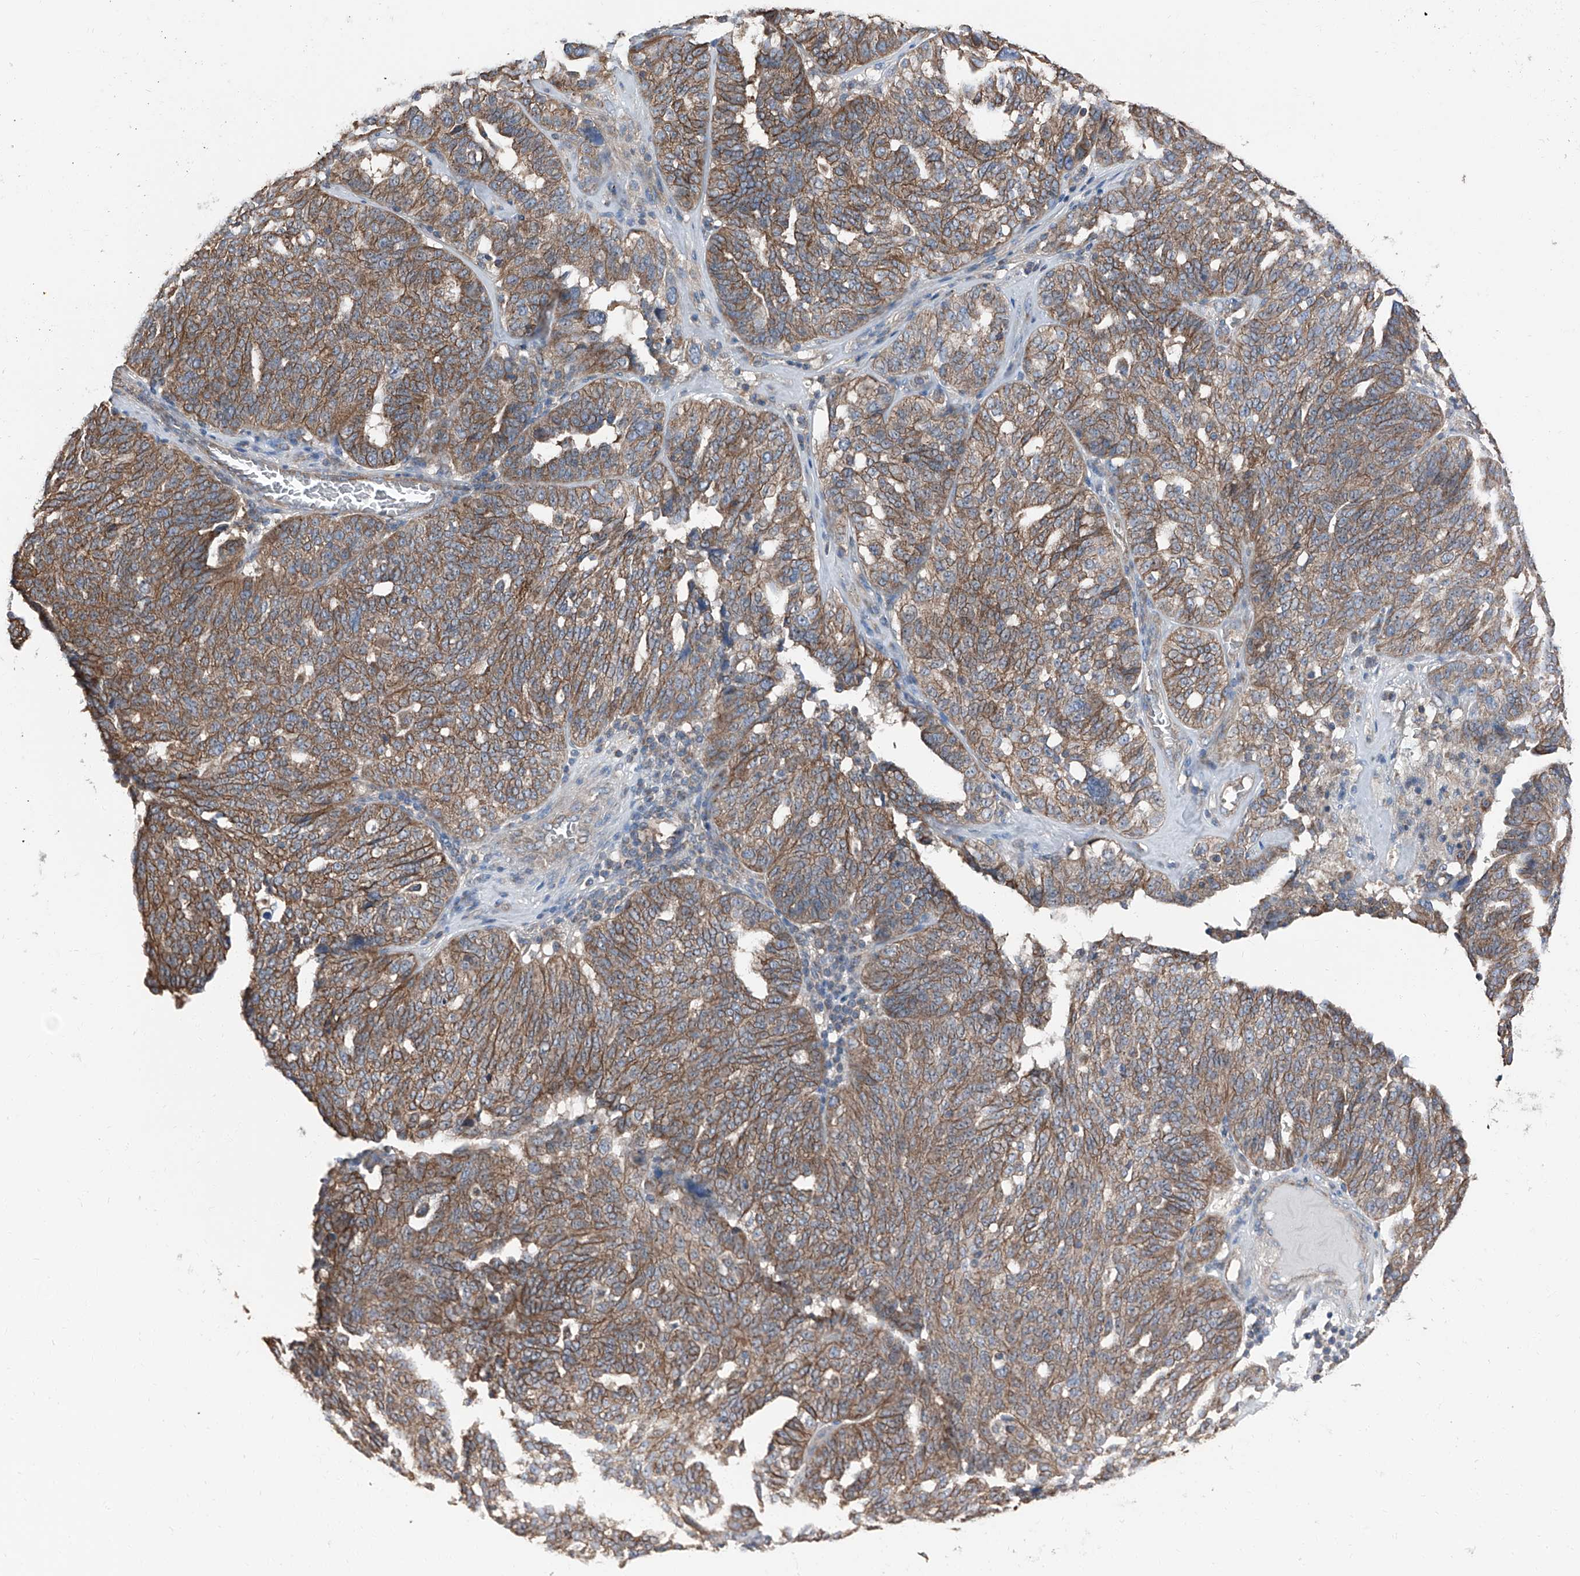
{"staining": {"intensity": "moderate", "quantity": ">75%", "location": "cytoplasmic/membranous"}, "tissue": "ovarian cancer", "cell_type": "Tumor cells", "image_type": "cancer", "snomed": [{"axis": "morphology", "description": "Cystadenocarcinoma, serous, NOS"}, {"axis": "topography", "description": "Ovary"}], "caption": "Serous cystadenocarcinoma (ovarian) stained for a protein demonstrates moderate cytoplasmic/membranous positivity in tumor cells. The protein is stained brown, and the nuclei are stained in blue (DAB (3,3'-diaminobenzidine) IHC with brightfield microscopy, high magnification).", "gene": "GPR142", "patient": {"sex": "female", "age": 59}}